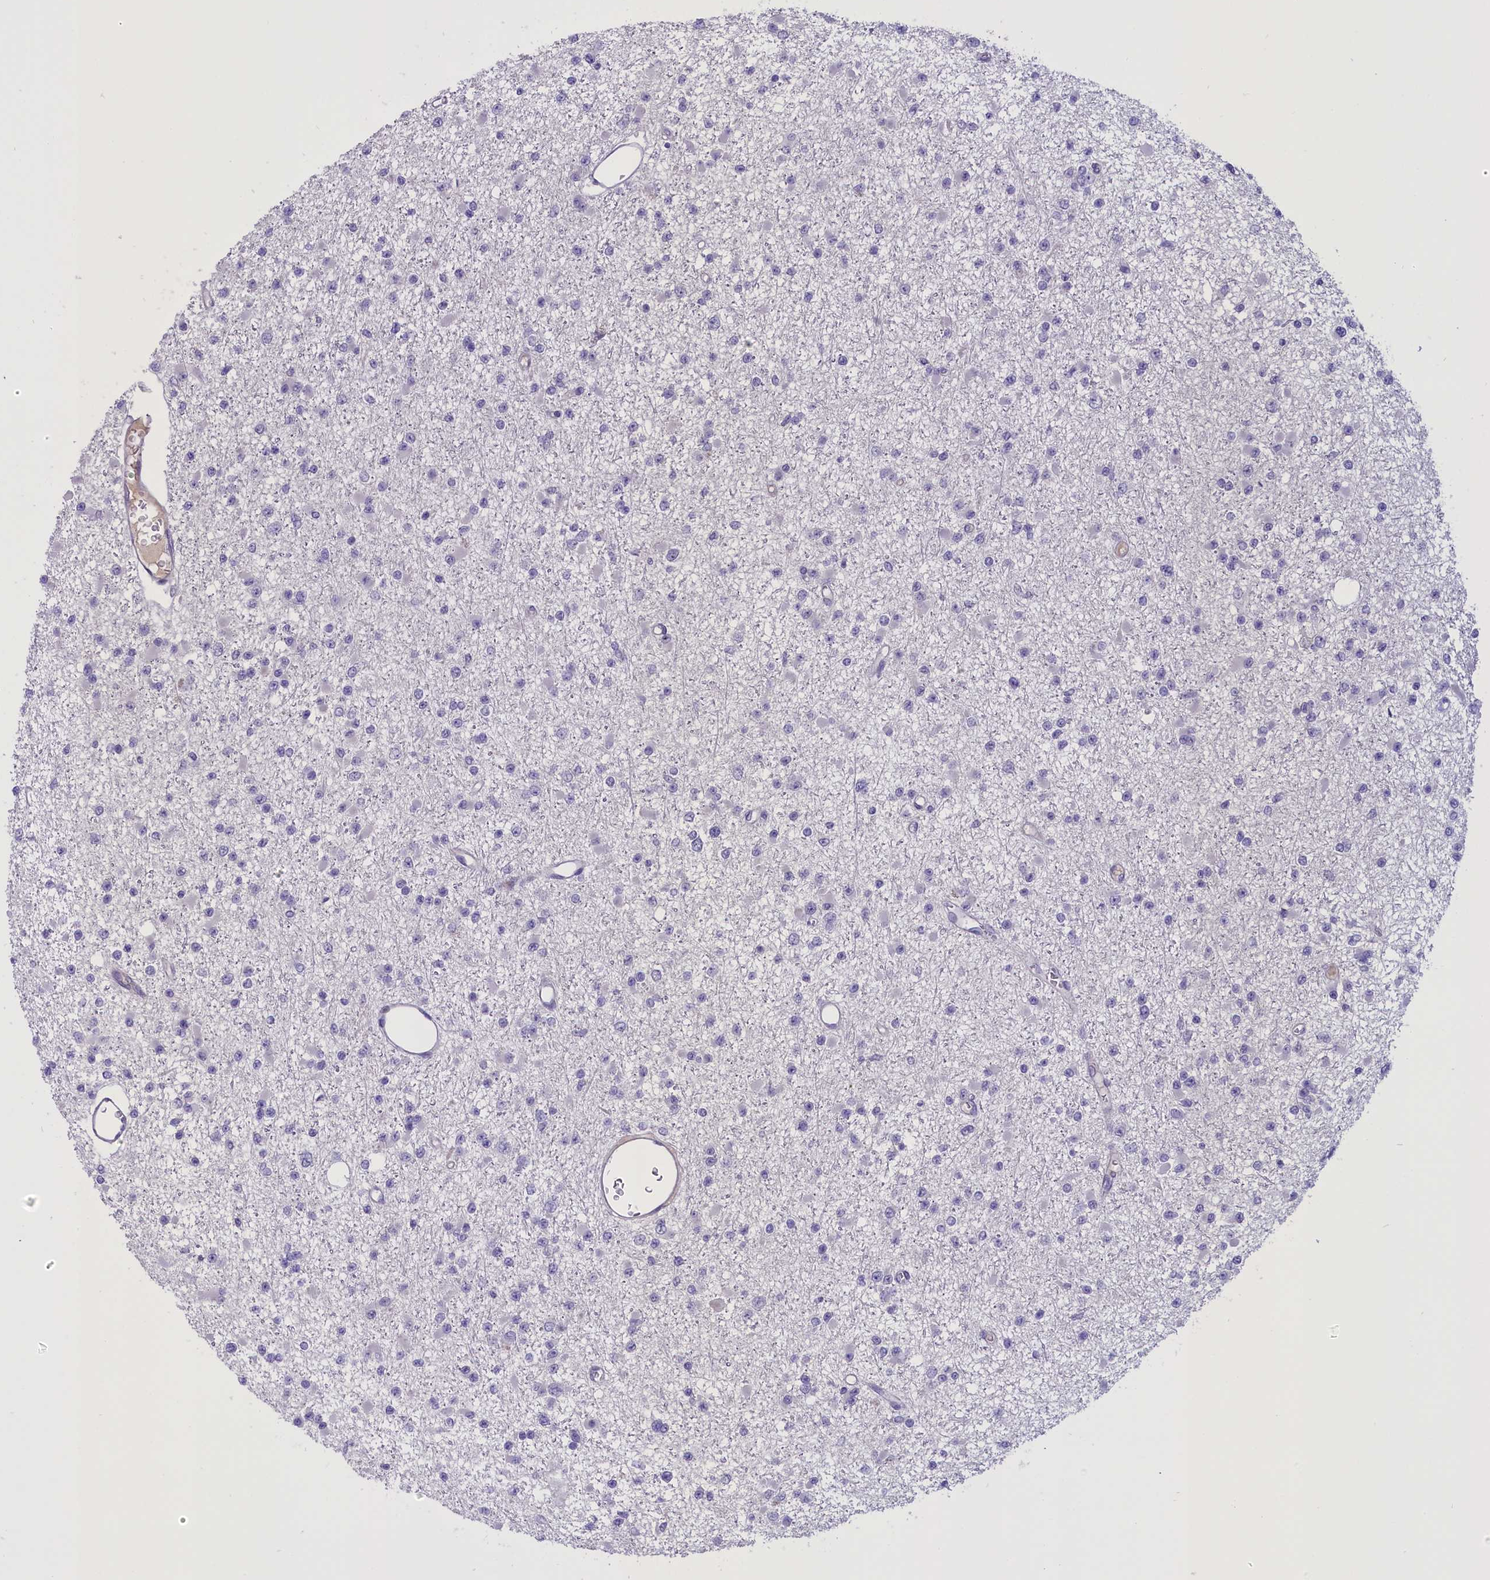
{"staining": {"intensity": "negative", "quantity": "none", "location": "none"}, "tissue": "glioma", "cell_type": "Tumor cells", "image_type": "cancer", "snomed": [{"axis": "morphology", "description": "Glioma, malignant, Low grade"}, {"axis": "topography", "description": "Brain"}], "caption": "Tumor cells are negative for brown protein staining in glioma.", "gene": "ENHO", "patient": {"sex": "female", "age": 22}}